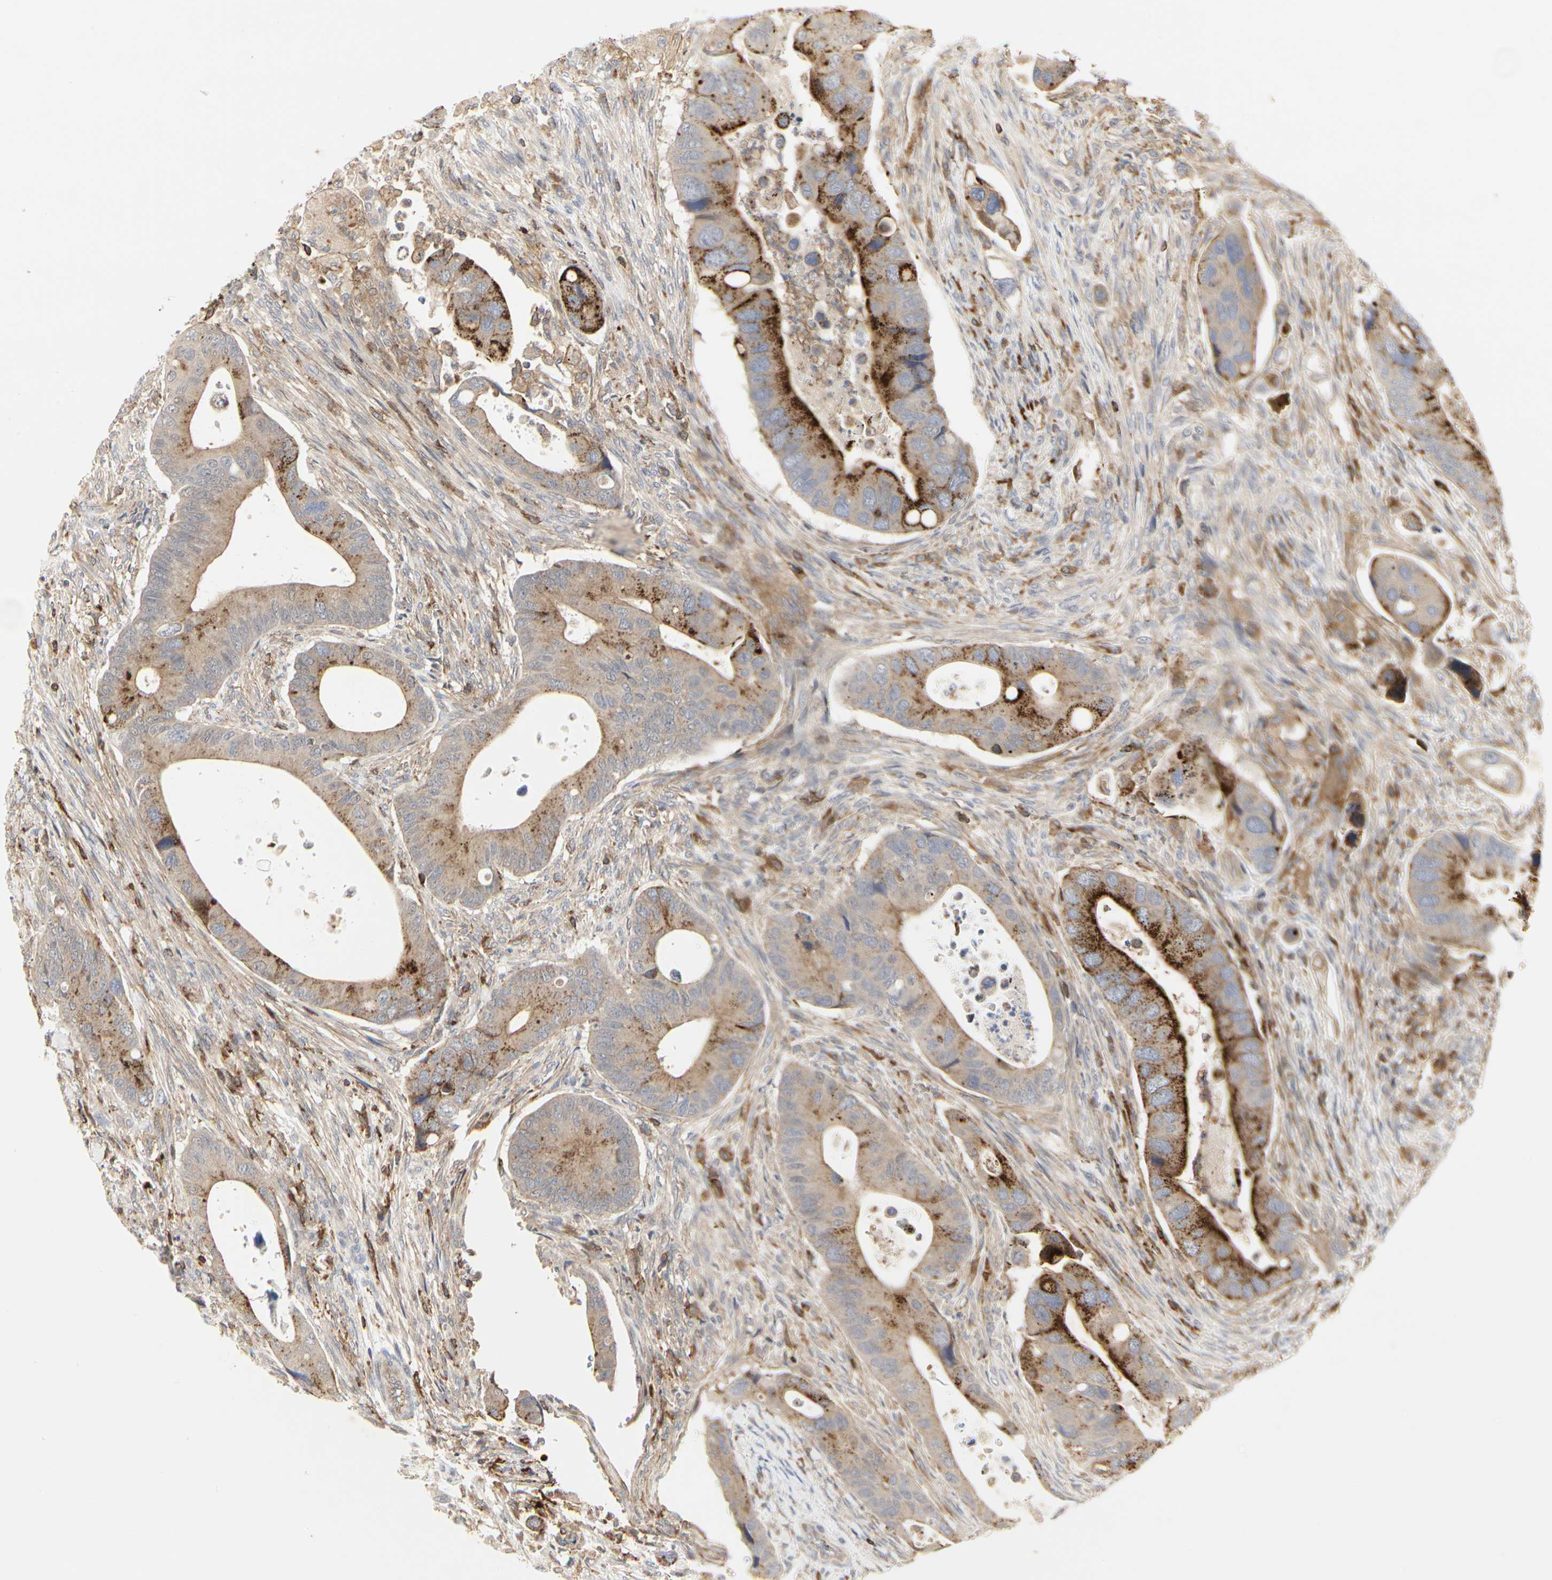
{"staining": {"intensity": "strong", "quantity": ">75%", "location": "cytoplasmic/membranous"}, "tissue": "colorectal cancer", "cell_type": "Tumor cells", "image_type": "cancer", "snomed": [{"axis": "morphology", "description": "Adenocarcinoma, NOS"}, {"axis": "topography", "description": "Rectum"}], "caption": "Protein analysis of colorectal cancer (adenocarcinoma) tissue shows strong cytoplasmic/membranous positivity in about >75% of tumor cells. (DAB = brown stain, brightfield microscopy at high magnification).", "gene": "NAPG", "patient": {"sex": "female", "age": 57}}